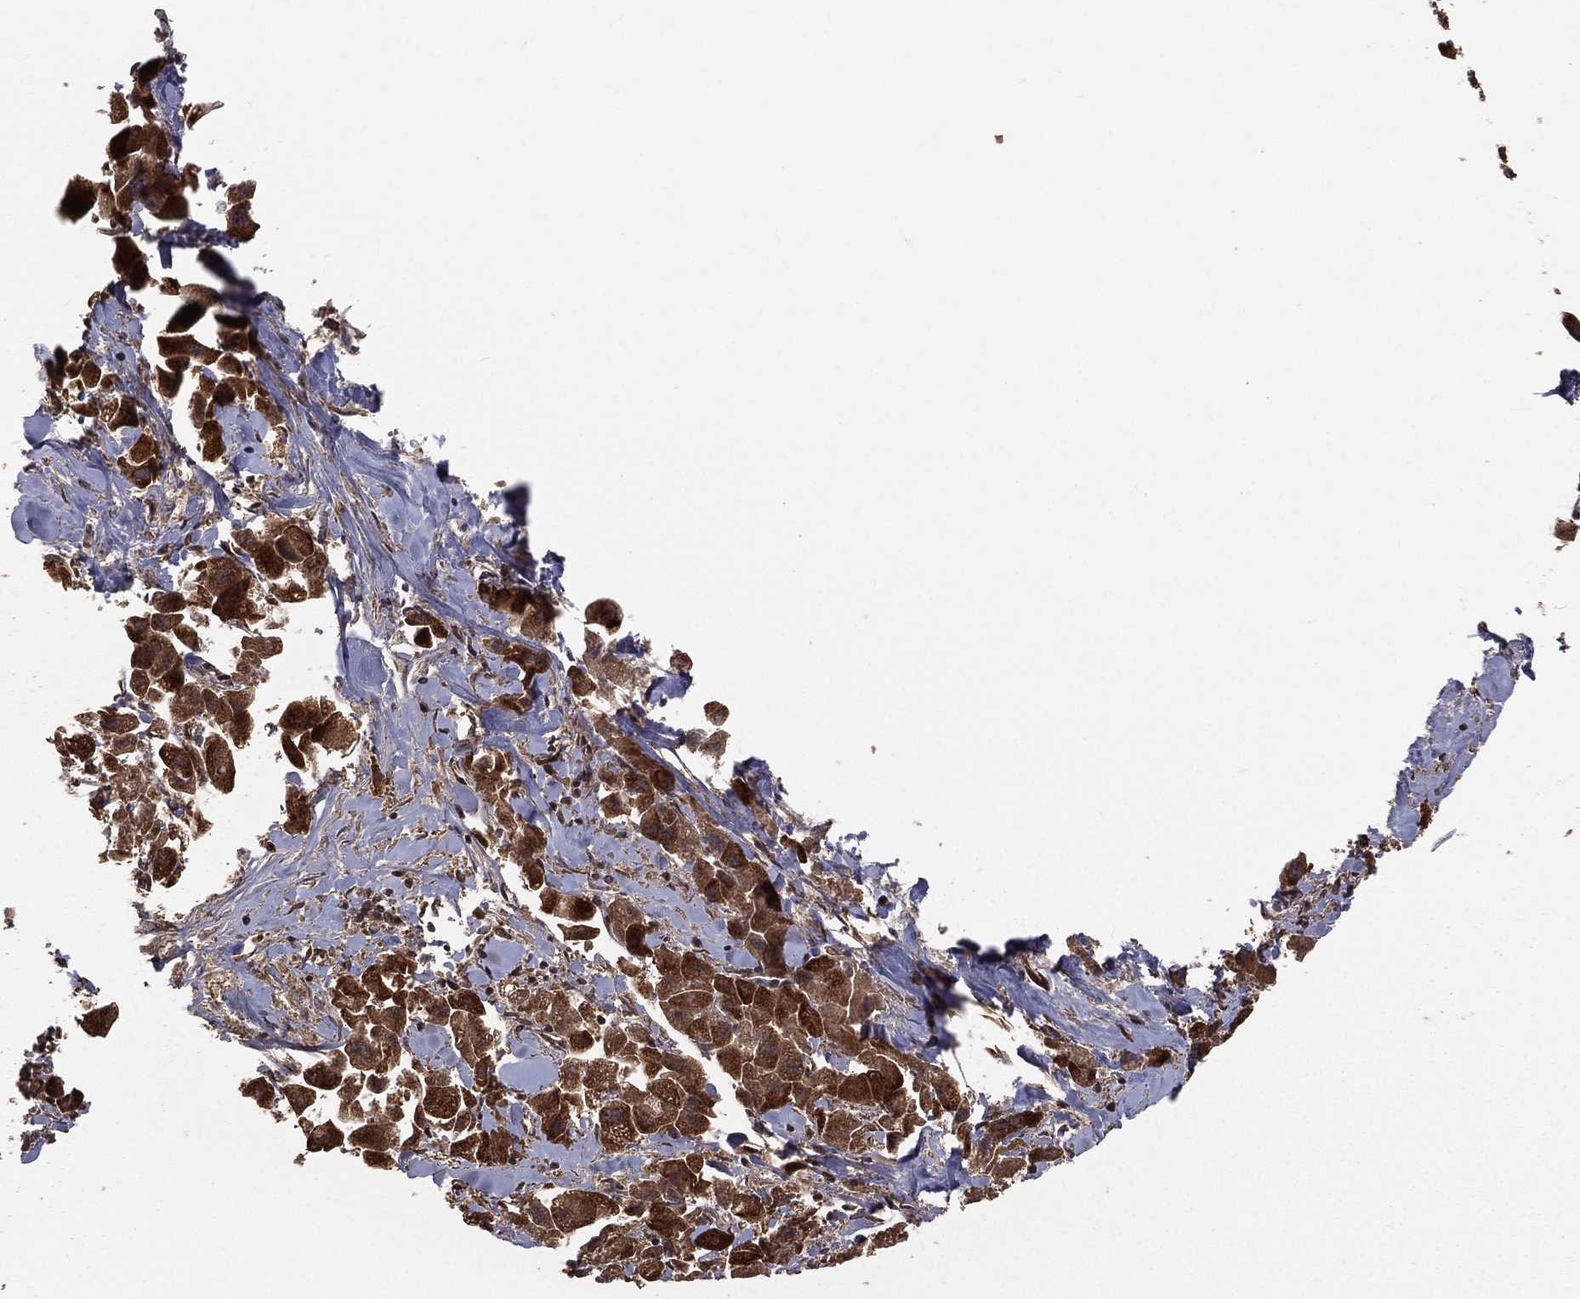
{"staining": {"intensity": "strong", "quantity": ">75%", "location": "cytoplasmic/membranous,nuclear"}, "tissue": "liver cancer", "cell_type": "Tumor cells", "image_type": "cancer", "snomed": [{"axis": "morphology", "description": "Carcinoma, Hepatocellular, NOS"}, {"axis": "topography", "description": "Liver"}], "caption": "Protein staining of hepatocellular carcinoma (liver) tissue shows strong cytoplasmic/membranous and nuclear expression in approximately >75% of tumor cells. (DAB IHC, brown staining for protein, blue staining for nuclei).", "gene": "MAPK1", "patient": {"sex": "male", "age": 24}}